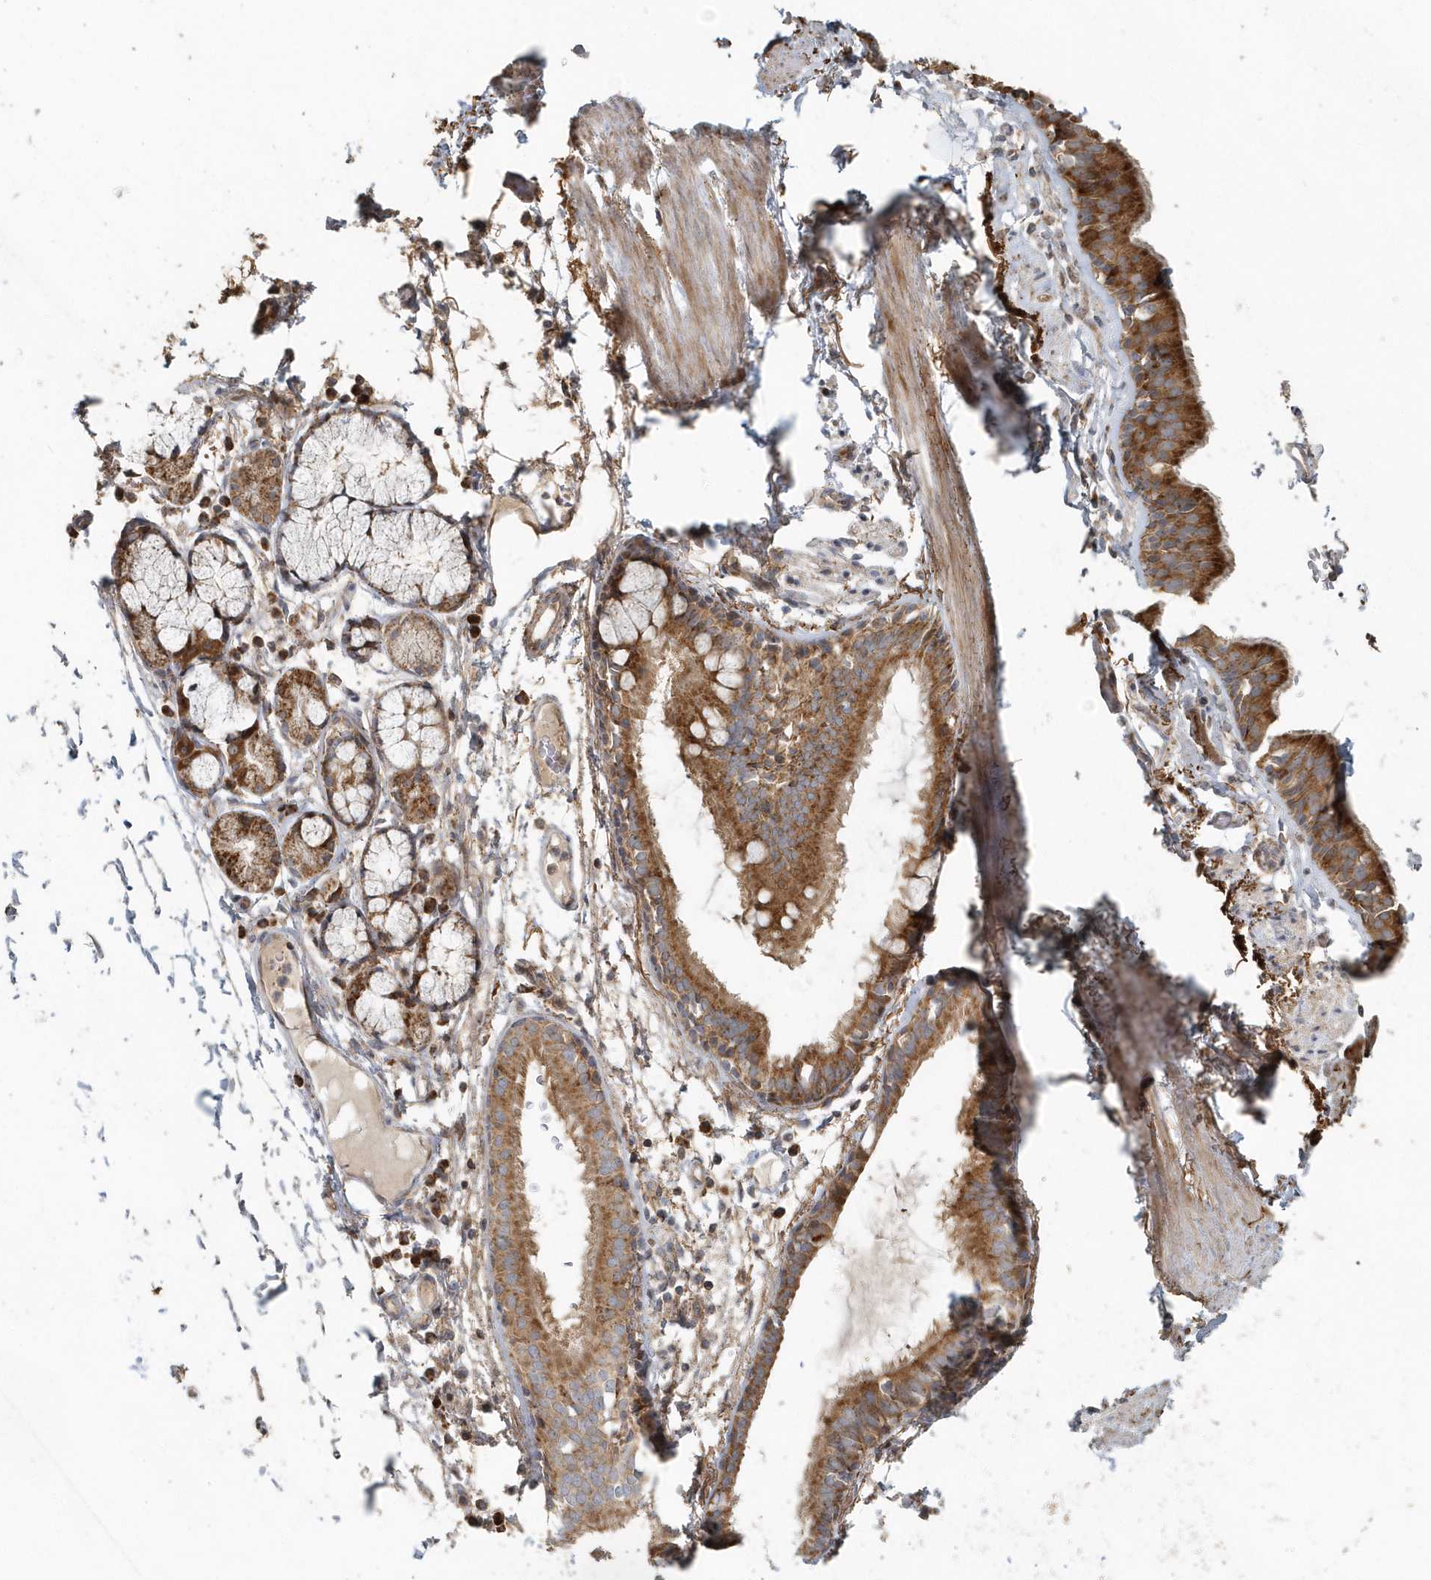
{"staining": {"intensity": "moderate", "quantity": "25%-75%", "location": "cytoplasmic/membranous"}, "tissue": "adipose tissue", "cell_type": "Adipocytes", "image_type": "normal", "snomed": [{"axis": "morphology", "description": "Normal tissue, NOS"}, {"axis": "topography", "description": "Cartilage tissue"}], "caption": "High-power microscopy captured an IHC image of benign adipose tissue, revealing moderate cytoplasmic/membranous positivity in approximately 25%-75% of adipocytes.", "gene": "MMUT", "patient": {"sex": "female", "age": 63}}